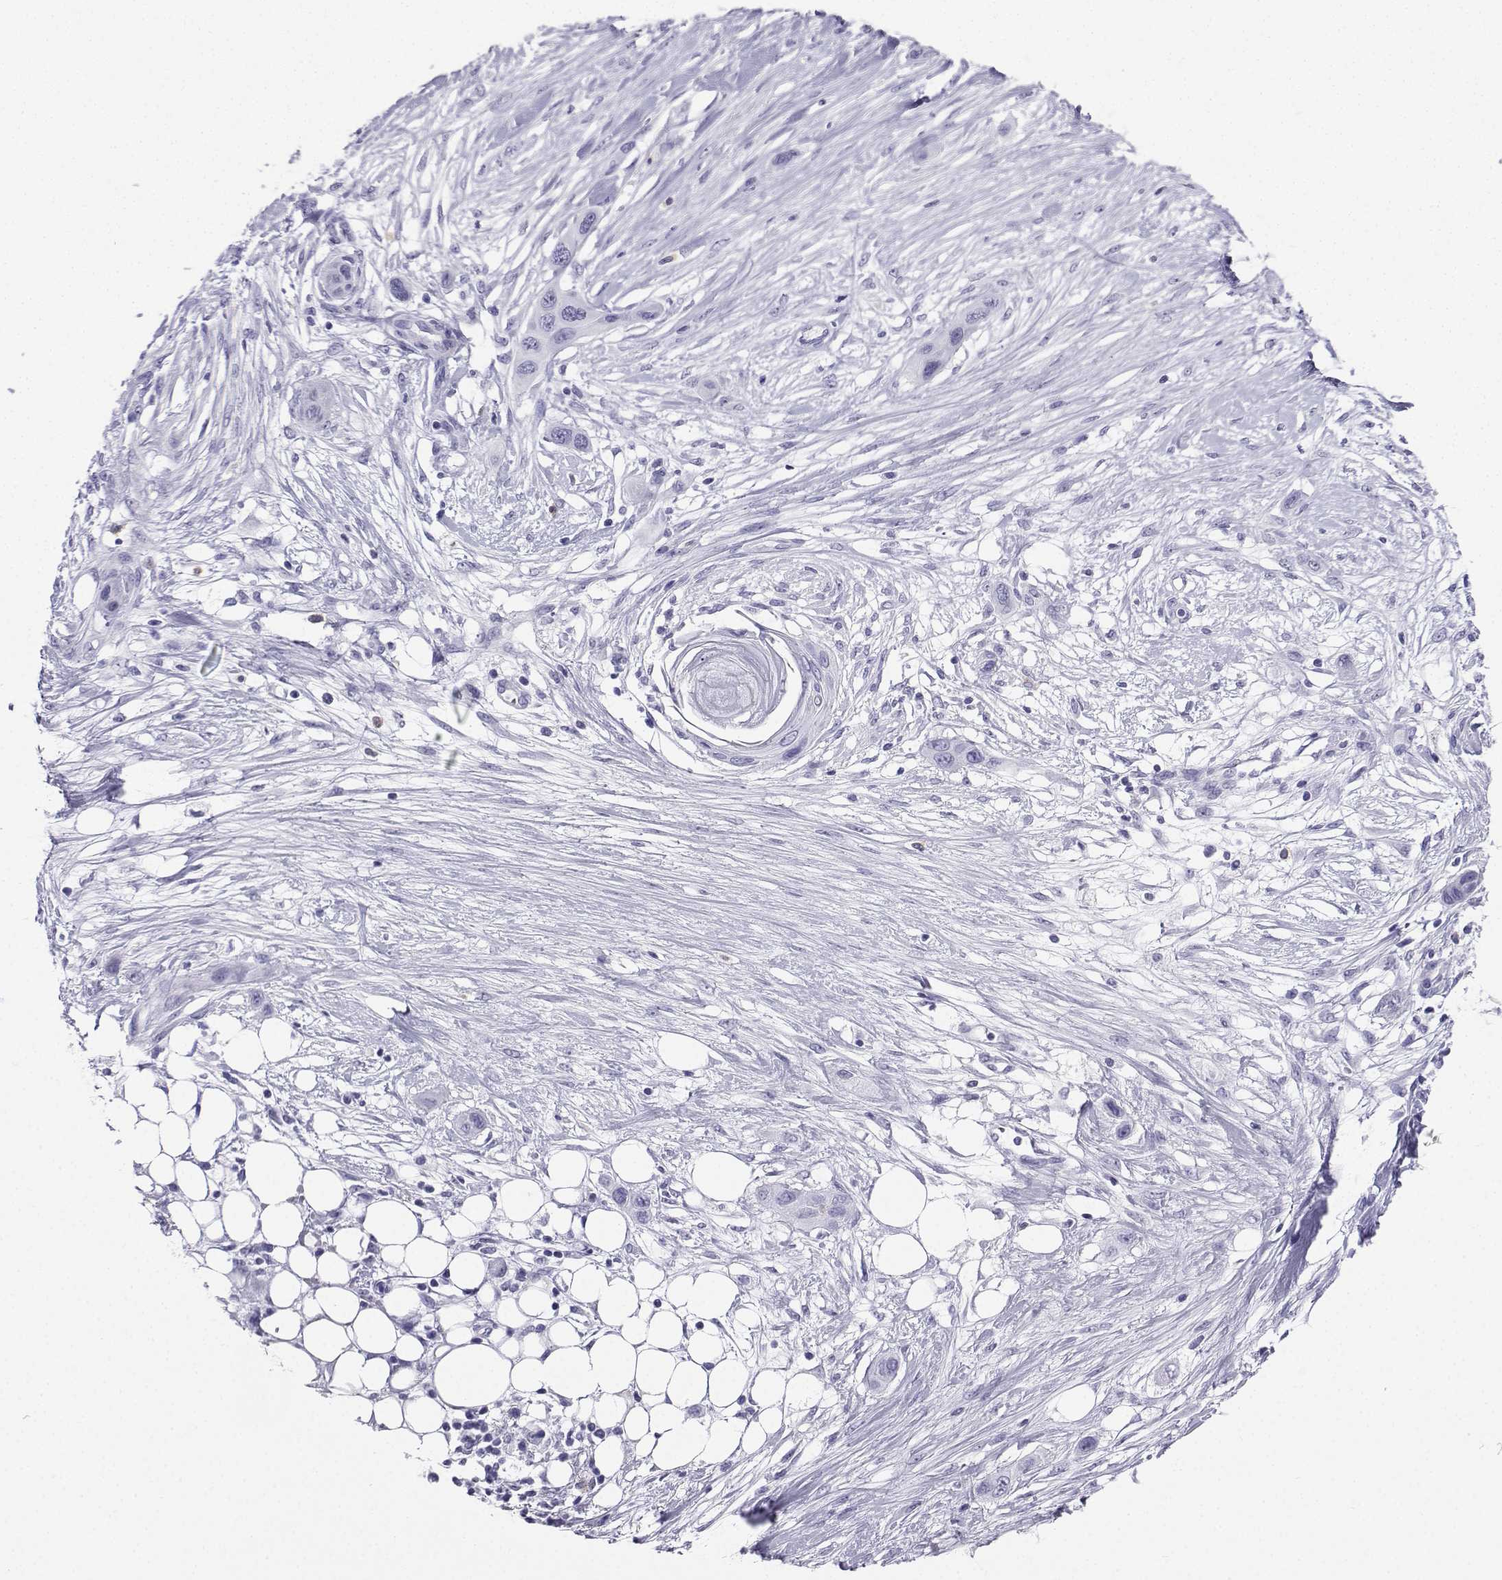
{"staining": {"intensity": "negative", "quantity": "none", "location": "none"}, "tissue": "skin cancer", "cell_type": "Tumor cells", "image_type": "cancer", "snomed": [{"axis": "morphology", "description": "Squamous cell carcinoma, NOS"}, {"axis": "topography", "description": "Skin"}], "caption": "A high-resolution micrograph shows immunohistochemistry (IHC) staining of skin cancer (squamous cell carcinoma), which demonstrates no significant staining in tumor cells.", "gene": "SLC18A2", "patient": {"sex": "male", "age": 79}}